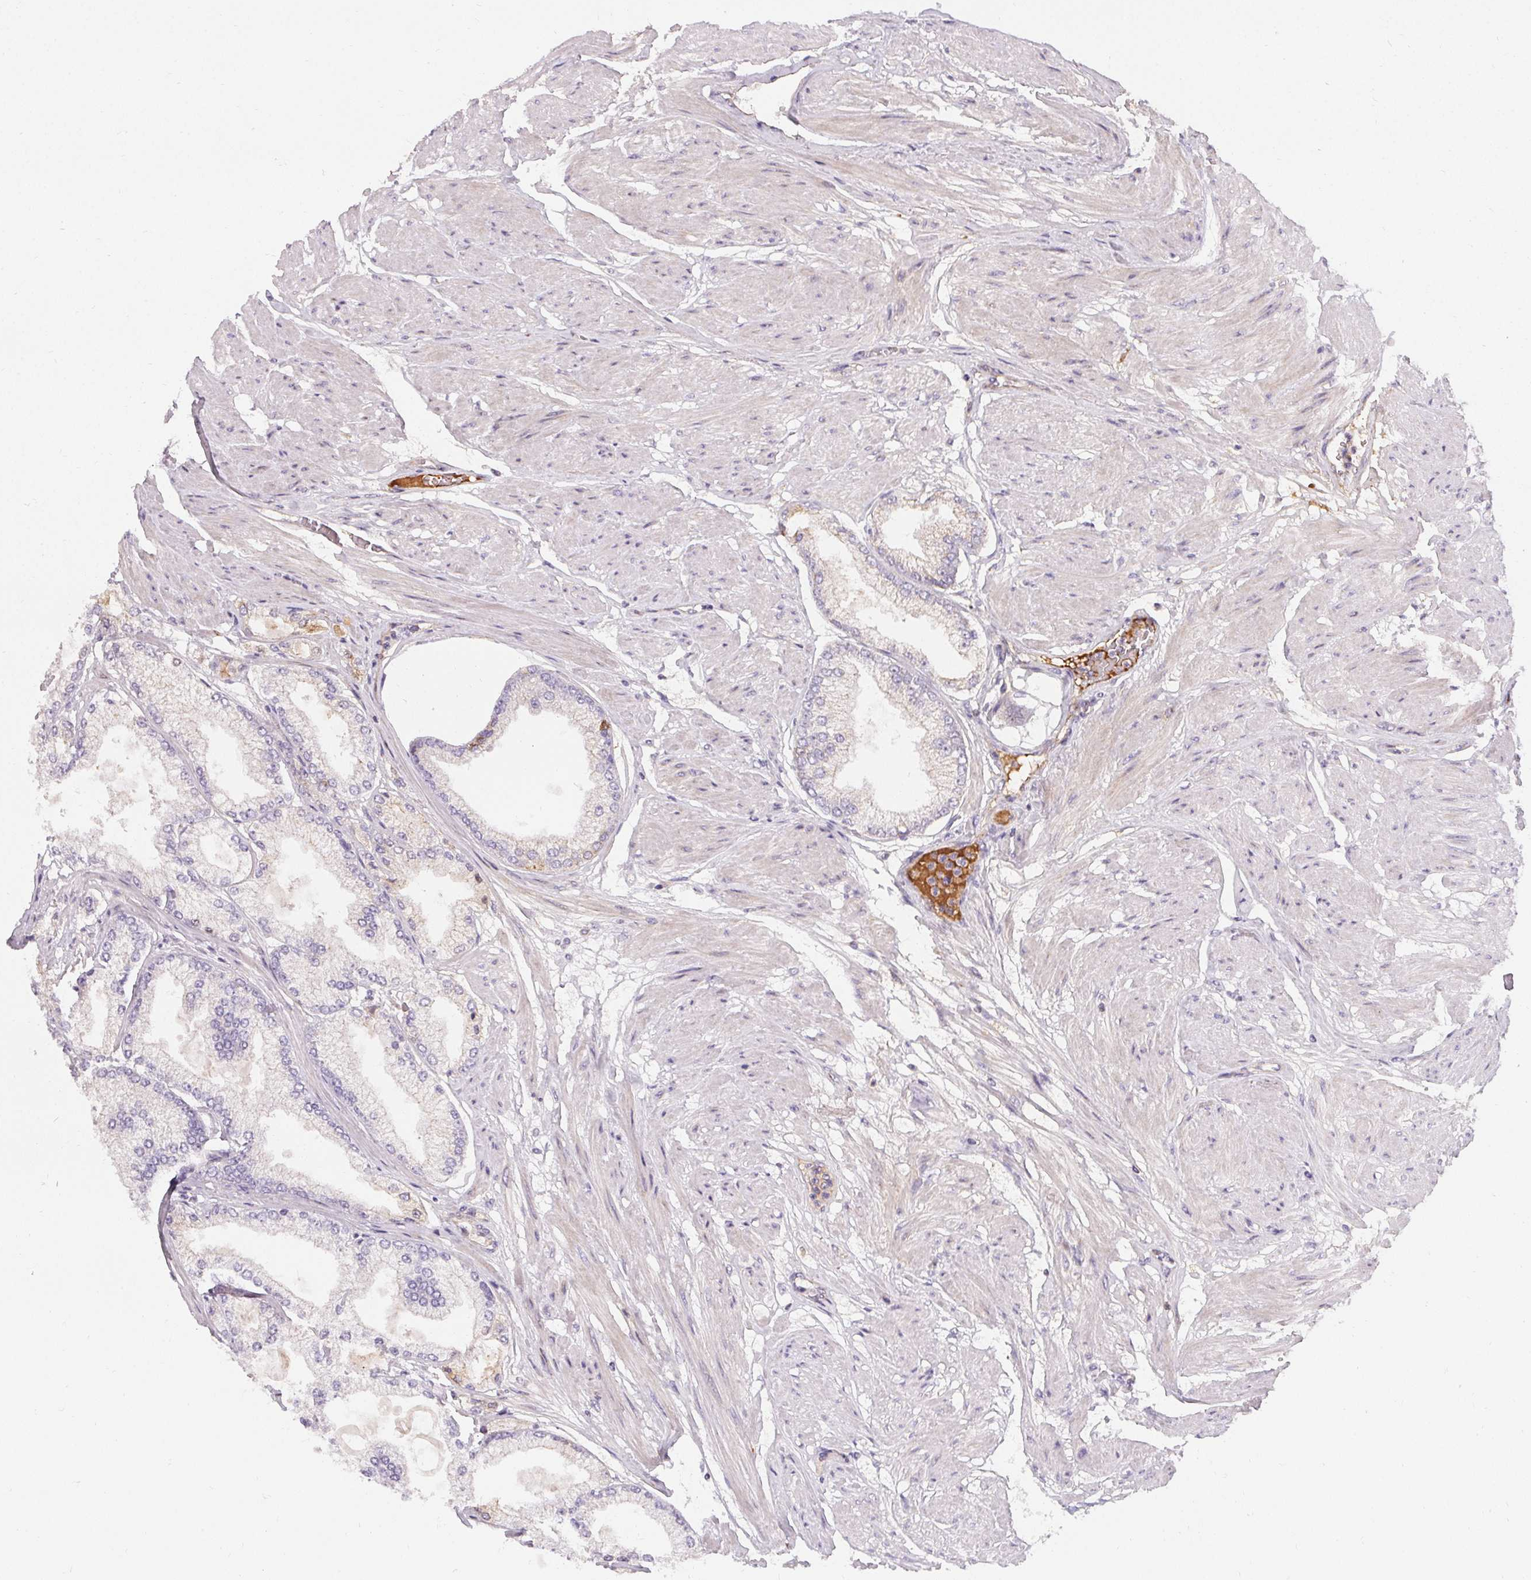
{"staining": {"intensity": "negative", "quantity": "none", "location": "none"}, "tissue": "prostate cancer", "cell_type": "Tumor cells", "image_type": "cancer", "snomed": [{"axis": "morphology", "description": "Adenocarcinoma, High grade"}, {"axis": "topography", "description": "Prostate"}], "caption": "Tumor cells are negative for brown protein staining in prostate cancer (adenocarcinoma (high-grade)).", "gene": "APLP1", "patient": {"sex": "male", "age": 68}}